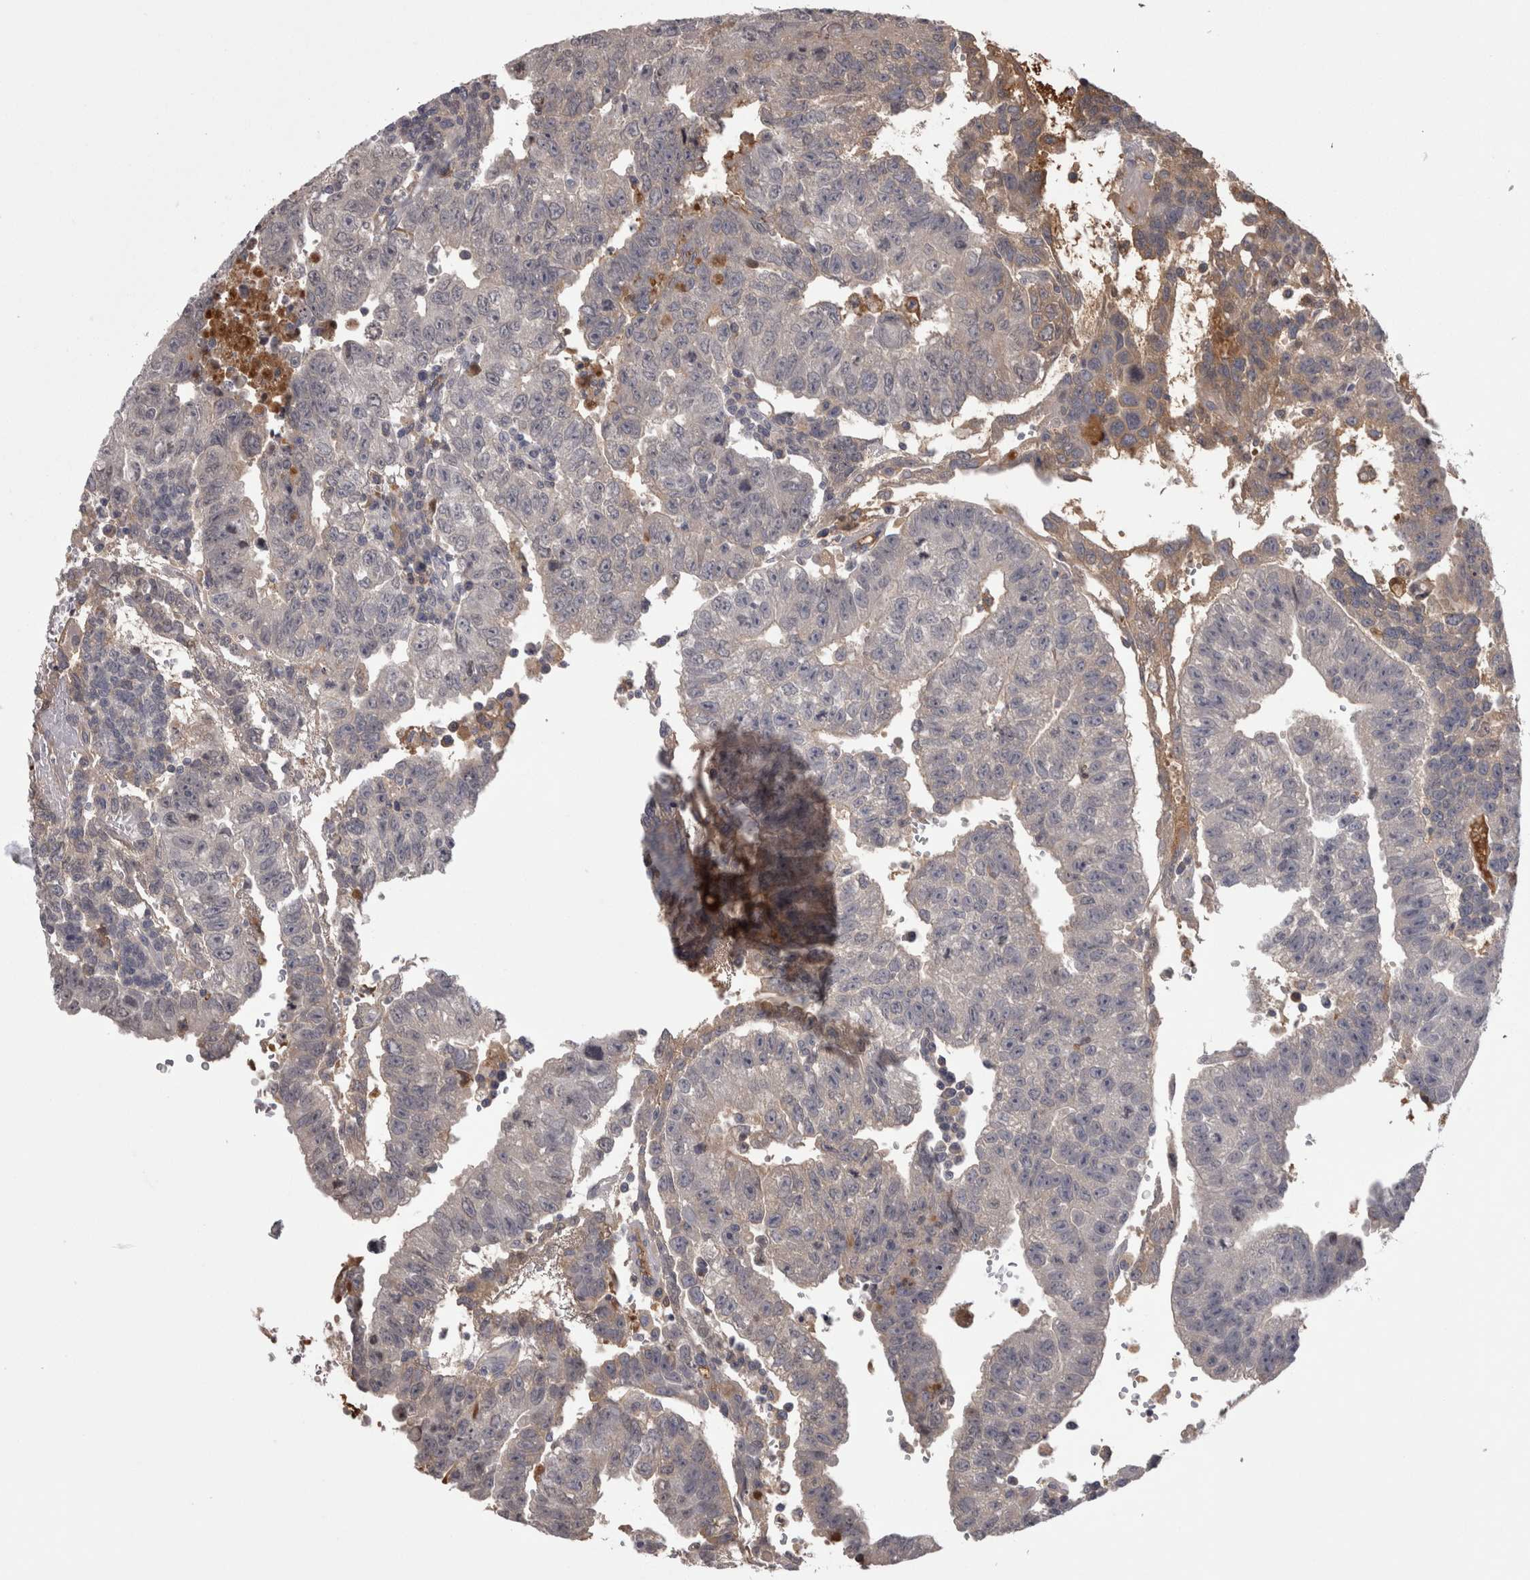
{"staining": {"intensity": "weak", "quantity": "25%-75%", "location": "cytoplasmic/membranous"}, "tissue": "testis cancer", "cell_type": "Tumor cells", "image_type": "cancer", "snomed": [{"axis": "morphology", "description": "Seminoma, NOS"}, {"axis": "morphology", "description": "Carcinoma, Embryonal, NOS"}, {"axis": "topography", "description": "Testis"}], "caption": "Weak cytoplasmic/membranous positivity is identified in about 25%-75% of tumor cells in testis cancer (seminoma).", "gene": "SAA4", "patient": {"sex": "male", "age": 52}}